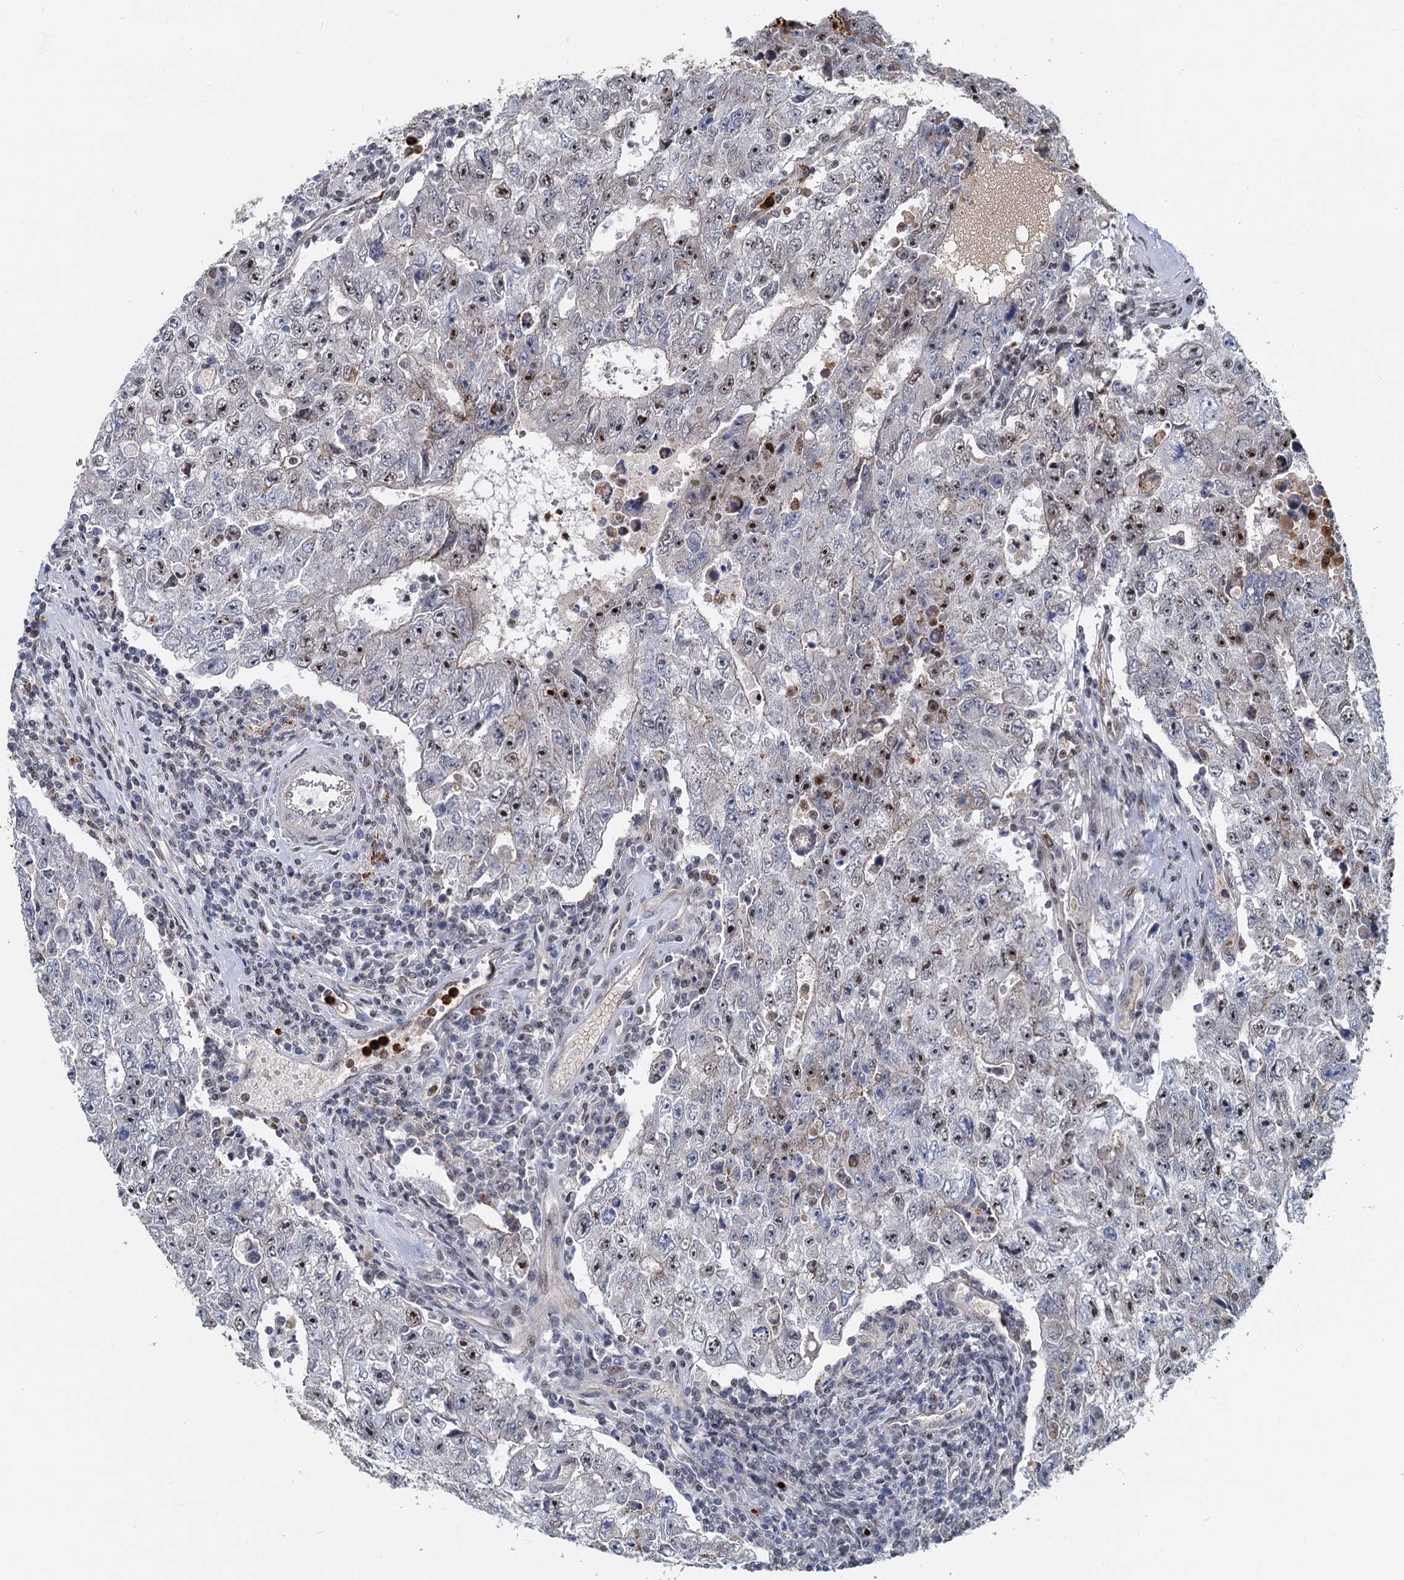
{"staining": {"intensity": "moderate", "quantity": "25%-75%", "location": "nuclear"}, "tissue": "testis cancer", "cell_type": "Tumor cells", "image_type": "cancer", "snomed": [{"axis": "morphology", "description": "Carcinoma, Embryonal, NOS"}, {"axis": "topography", "description": "Testis"}], "caption": "Immunohistochemistry (DAB (3,3'-diaminobenzidine)) staining of human embryonal carcinoma (testis) shows moderate nuclear protein expression in approximately 25%-75% of tumor cells.", "gene": "ANKRD49", "patient": {"sex": "male", "age": 17}}